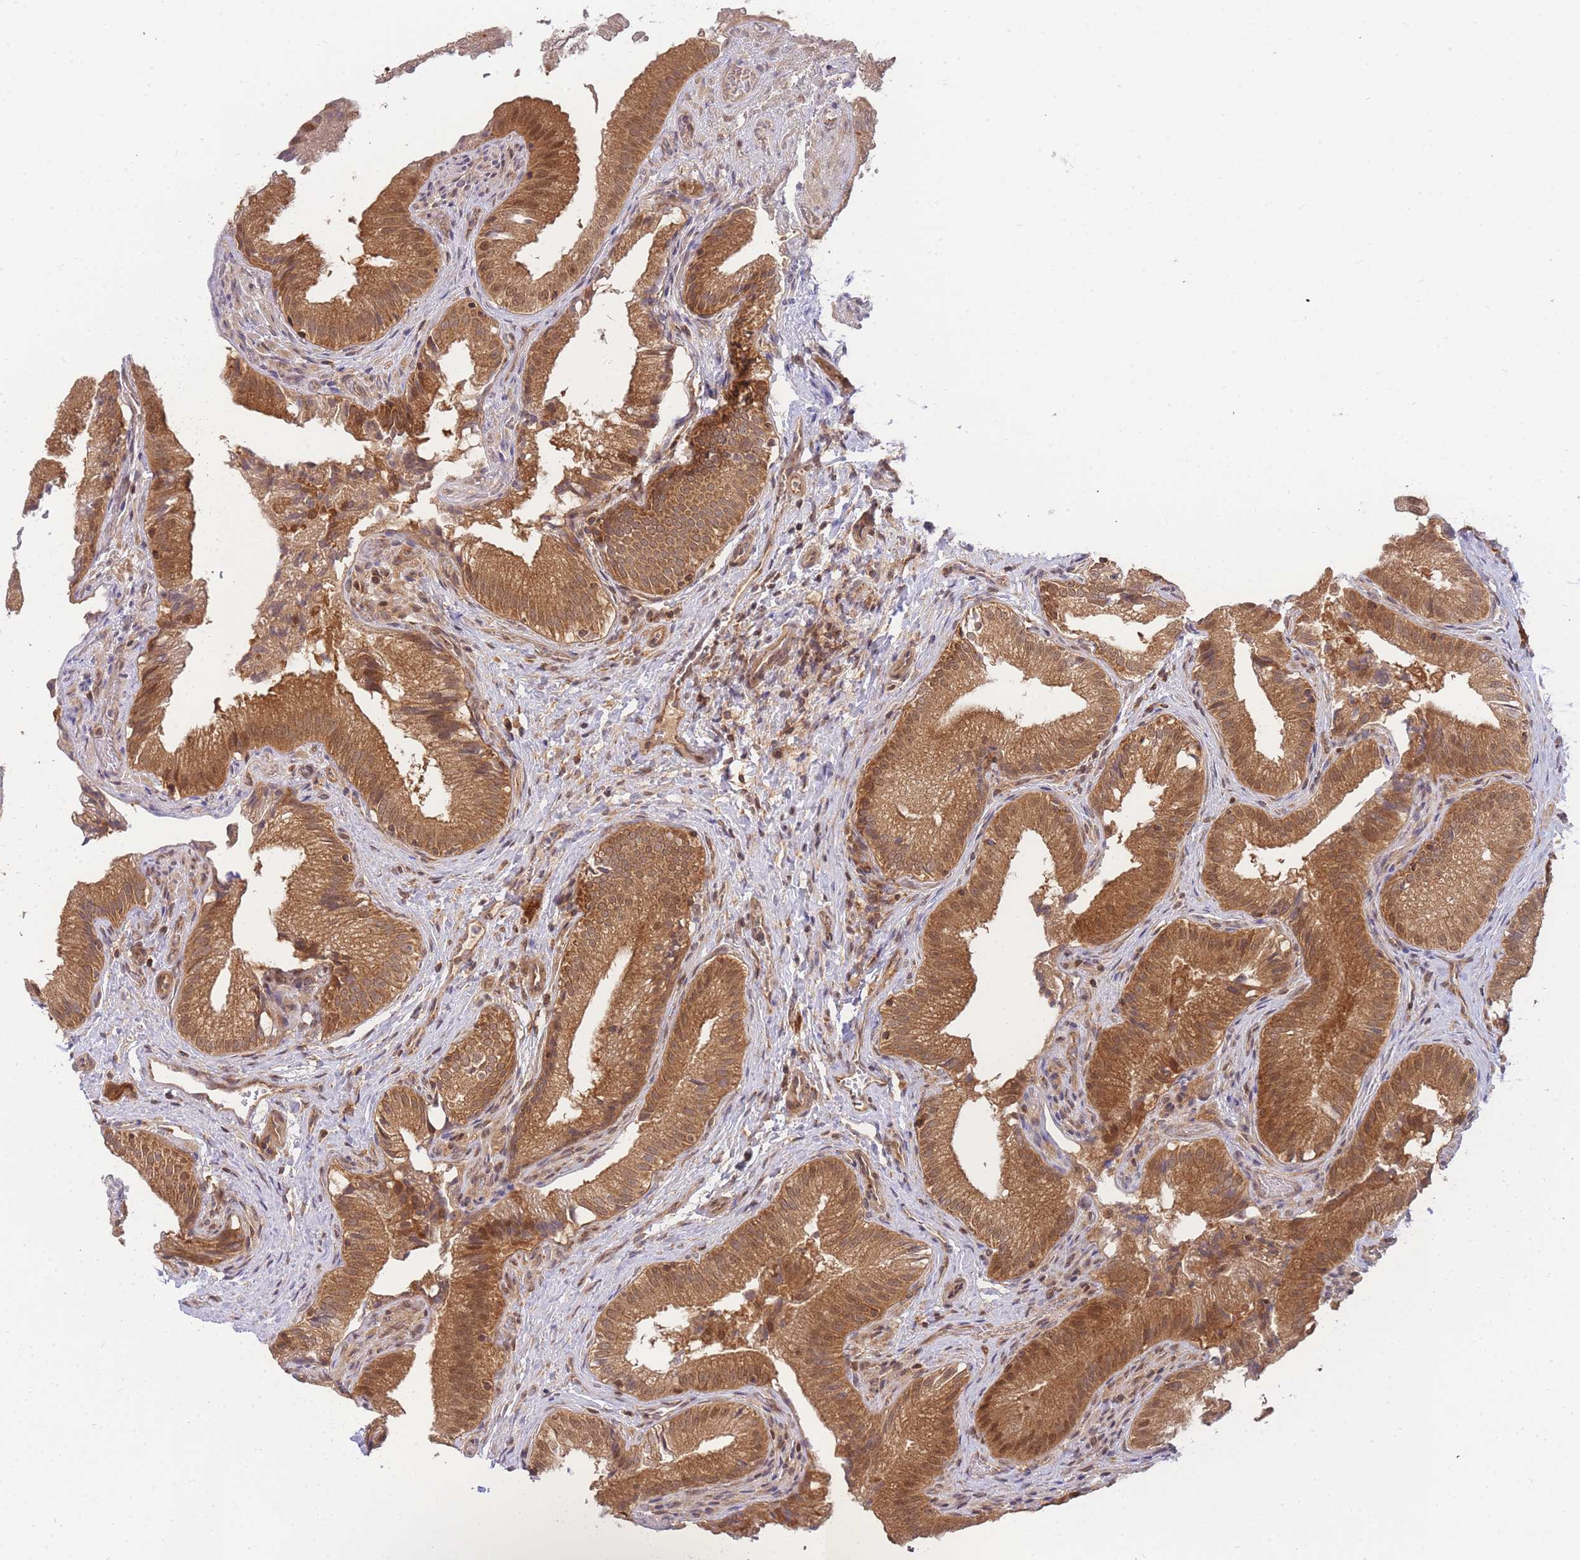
{"staining": {"intensity": "moderate", "quantity": ">75%", "location": "cytoplasmic/membranous,nuclear"}, "tissue": "gallbladder", "cell_type": "Glandular cells", "image_type": "normal", "snomed": [{"axis": "morphology", "description": "Normal tissue, NOS"}, {"axis": "topography", "description": "Gallbladder"}], "caption": "Gallbladder stained for a protein reveals moderate cytoplasmic/membranous,nuclear positivity in glandular cells. The protein is shown in brown color, while the nuclei are stained blue.", "gene": "KIAA1191", "patient": {"sex": "female", "age": 30}}